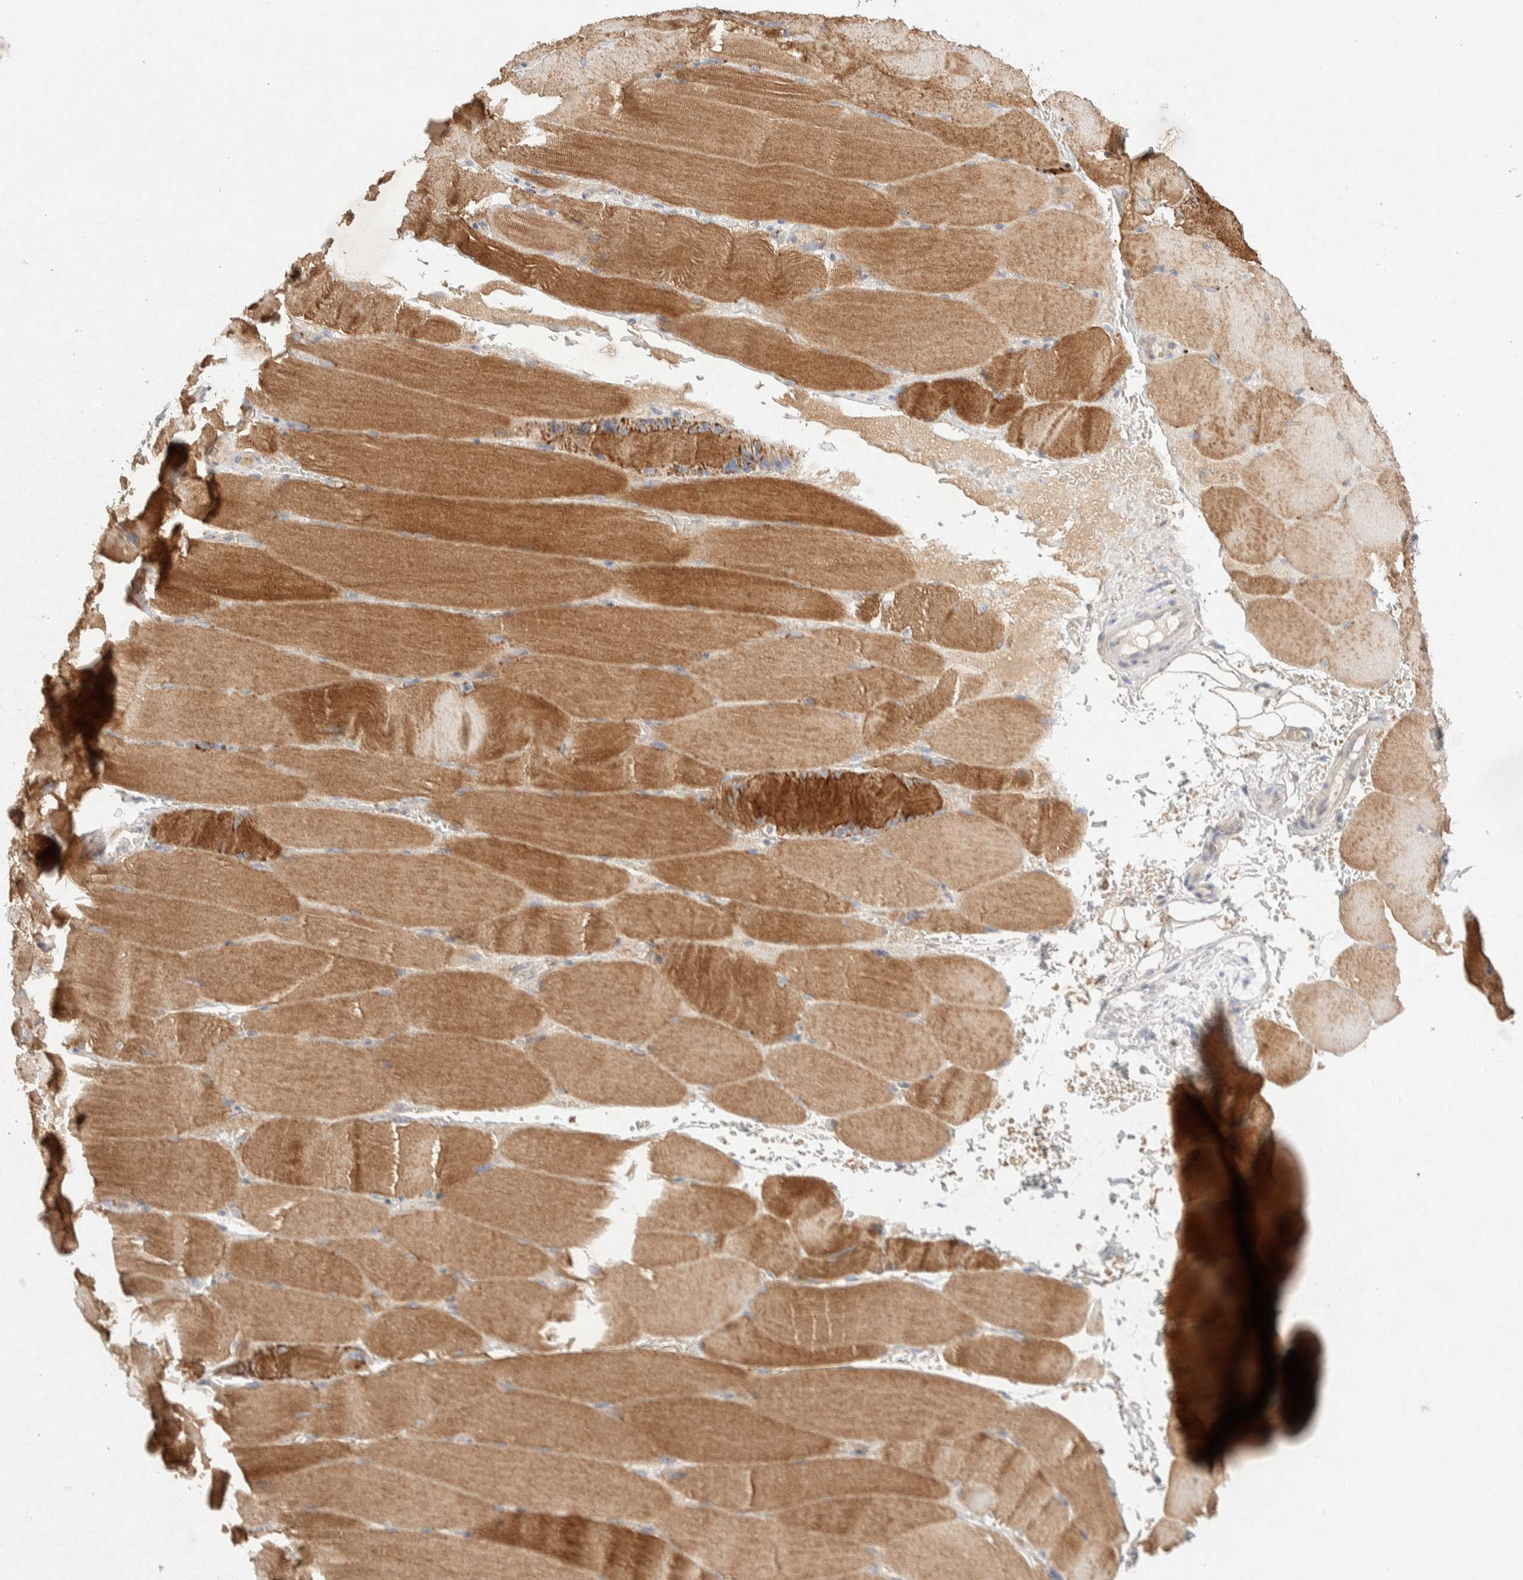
{"staining": {"intensity": "moderate", "quantity": ">75%", "location": "cytoplasmic/membranous"}, "tissue": "skeletal muscle", "cell_type": "Myocytes", "image_type": "normal", "snomed": [{"axis": "morphology", "description": "Normal tissue, NOS"}, {"axis": "topography", "description": "Skeletal muscle"}, {"axis": "topography", "description": "Parathyroid gland"}], "caption": "Immunohistochemical staining of benign human skeletal muscle shows >75% levels of moderate cytoplasmic/membranous protein expression in about >75% of myocytes. Using DAB (brown) and hematoxylin (blue) stains, captured at high magnification using brightfield microscopy.", "gene": "GNAI1", "patient": {"sex": "female", "age": 37}}